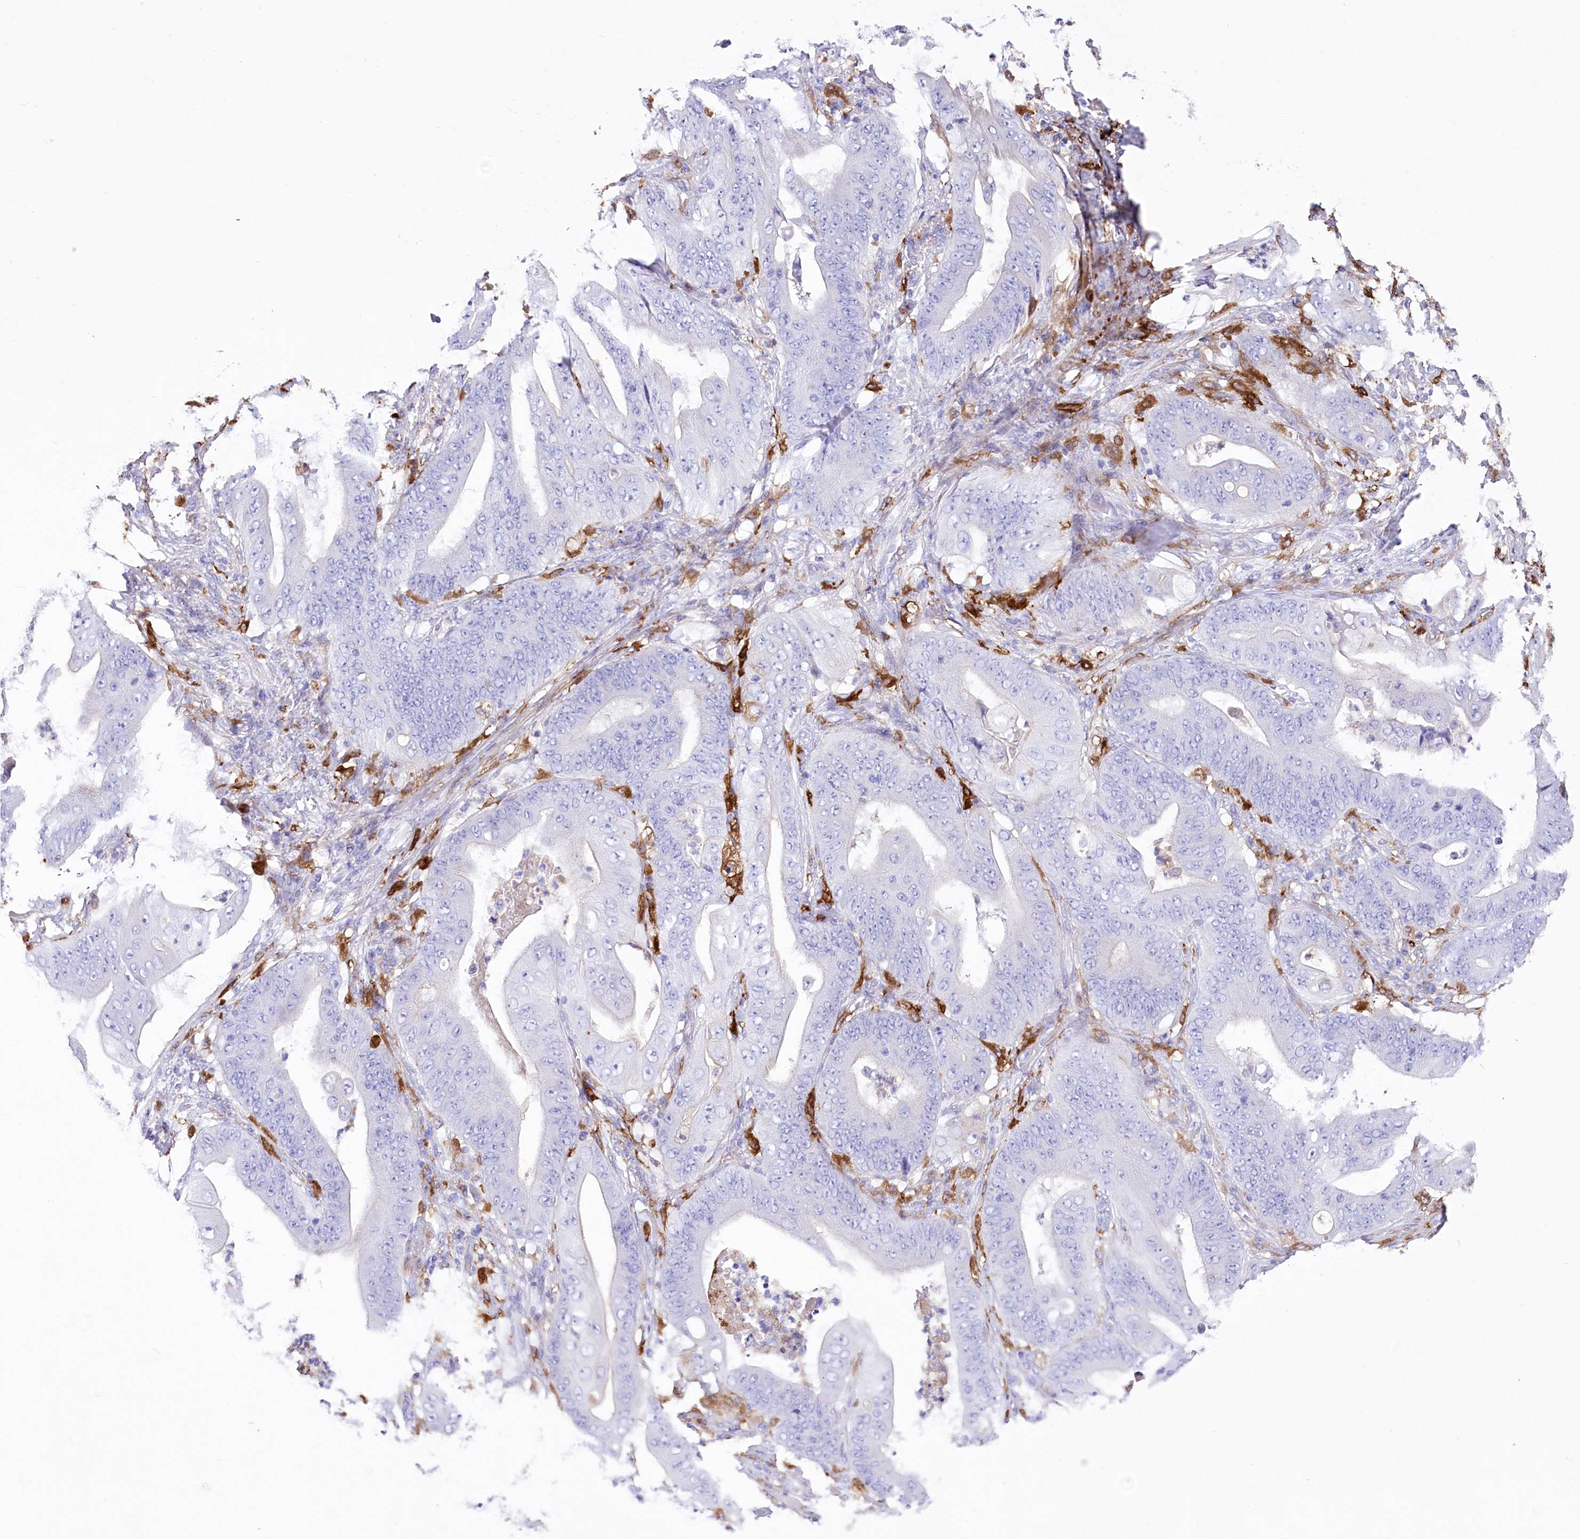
{"staining": {"intensity": "negative", "quantity": "none", "location": "none"}, "tissue": "stomach cancer", "cell_type": "Tumor cells", "image_type": "cancer", "snomed": [{"axis": "morphology", "description": "Adenocarcinoma, NOS"}, {"axis": "topography", "description": "Stomach"}], "caption": "Immunohistochemistry (IHC) of human stomach cancer exhibits no expression in tumor cells.", "gene": "DNAJC19", "patient": {"sex": "female", "age": 73}}